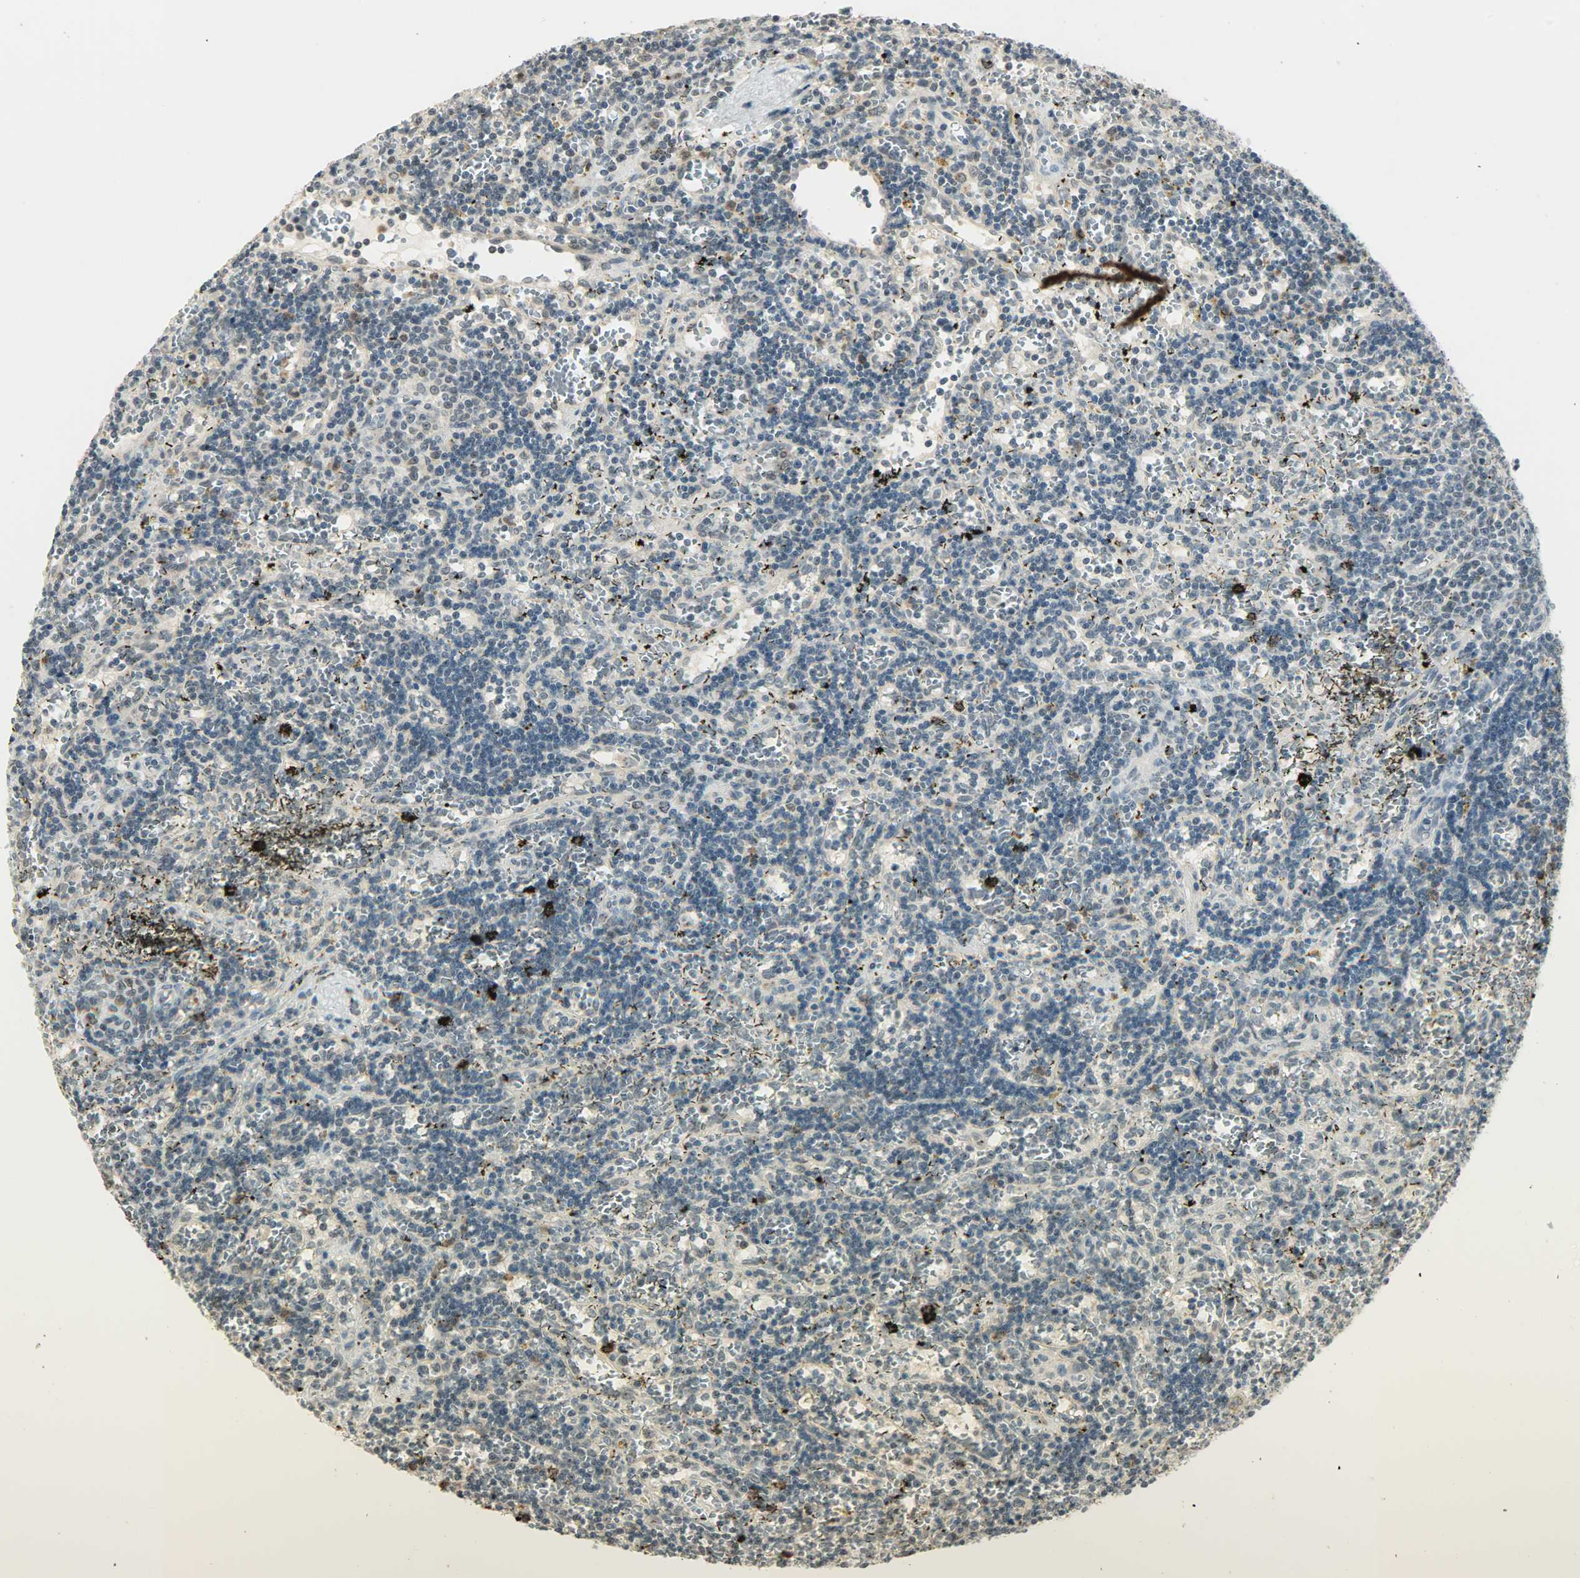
{"staining": {"intensity": "weak", "quantity": "<25%", "location": "nuclear"}, "tissue": "lymphoma", "cell_type": "Tumor cells", "image_type": "cancer", "snomed": [{"axis": "morphology", "description": "Malignant lymphoma, non-Hodgkin's type, Low grade"}, {"axis": "topography", "description": "Spleen"}], "caption": "Low-grade malignant lymphoma, non-Hodgkin's type was stained to show a protein in brown. There is no significant staining in tumor cells.", "gene": "SMARCA5", "patient": {"sex": "male", "age": 60}}